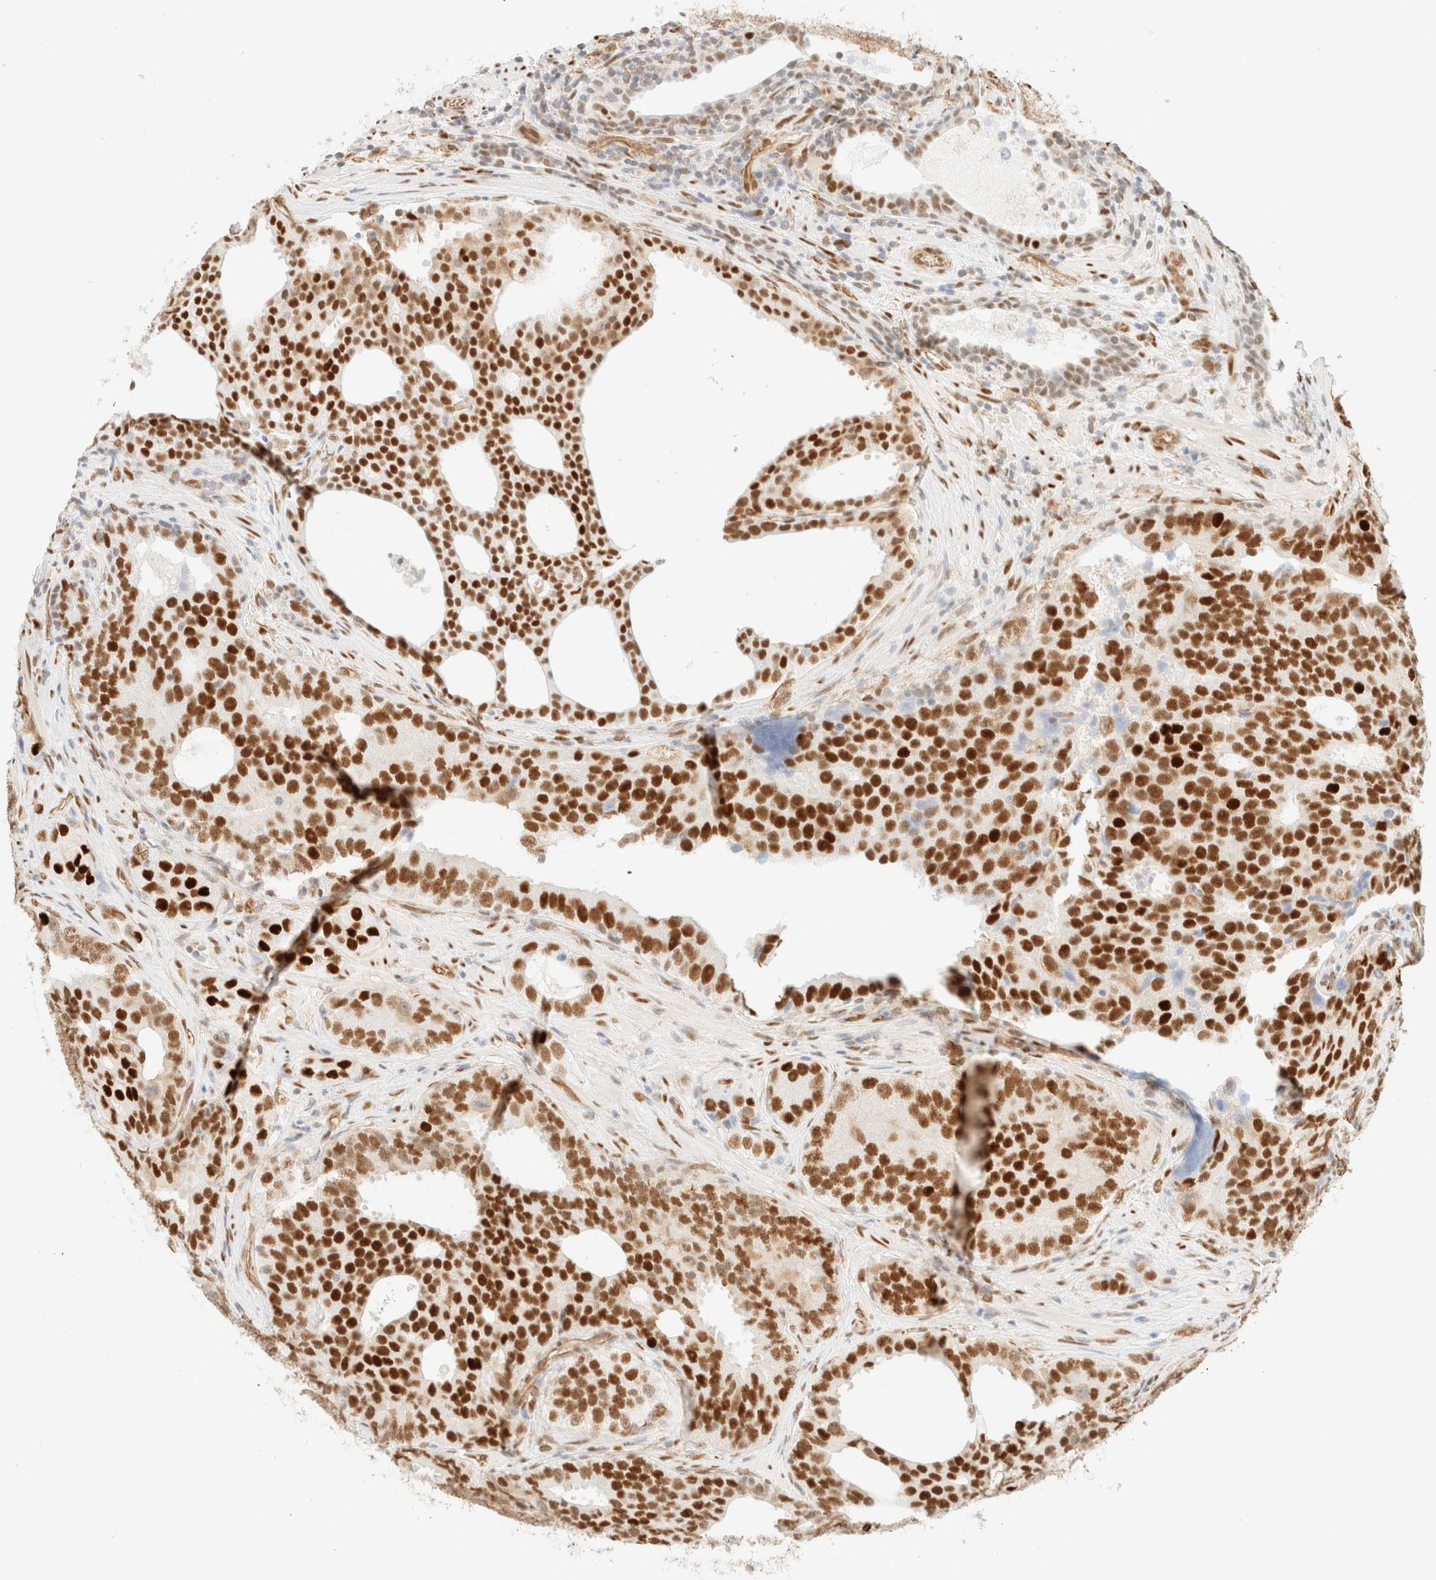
{"staining": {"intensity": "strong", "quantity": ">75%", "location": "nuclear"}, "tissue": "prostate cancer", "cell_type": "Tumor cells", "image_type": "cancer", "snomed": [{"axis": "morphology", "description": "Adenocarcinoma, High grade"}, {"axis": "topography", "description": "Prostate"}], "caption": "The image demonstrates a brown stain indicating the presence of a protein in the nuclear of tumor cells in prostate cancer (high-grade adenocarcinoma). (DAB (3,3'-diaminobenzidine) = brown stain, brightfield microscopy at high magnification).", "gene": "ZSCAN18", "patient": {"sex": "male", "age": 56}}